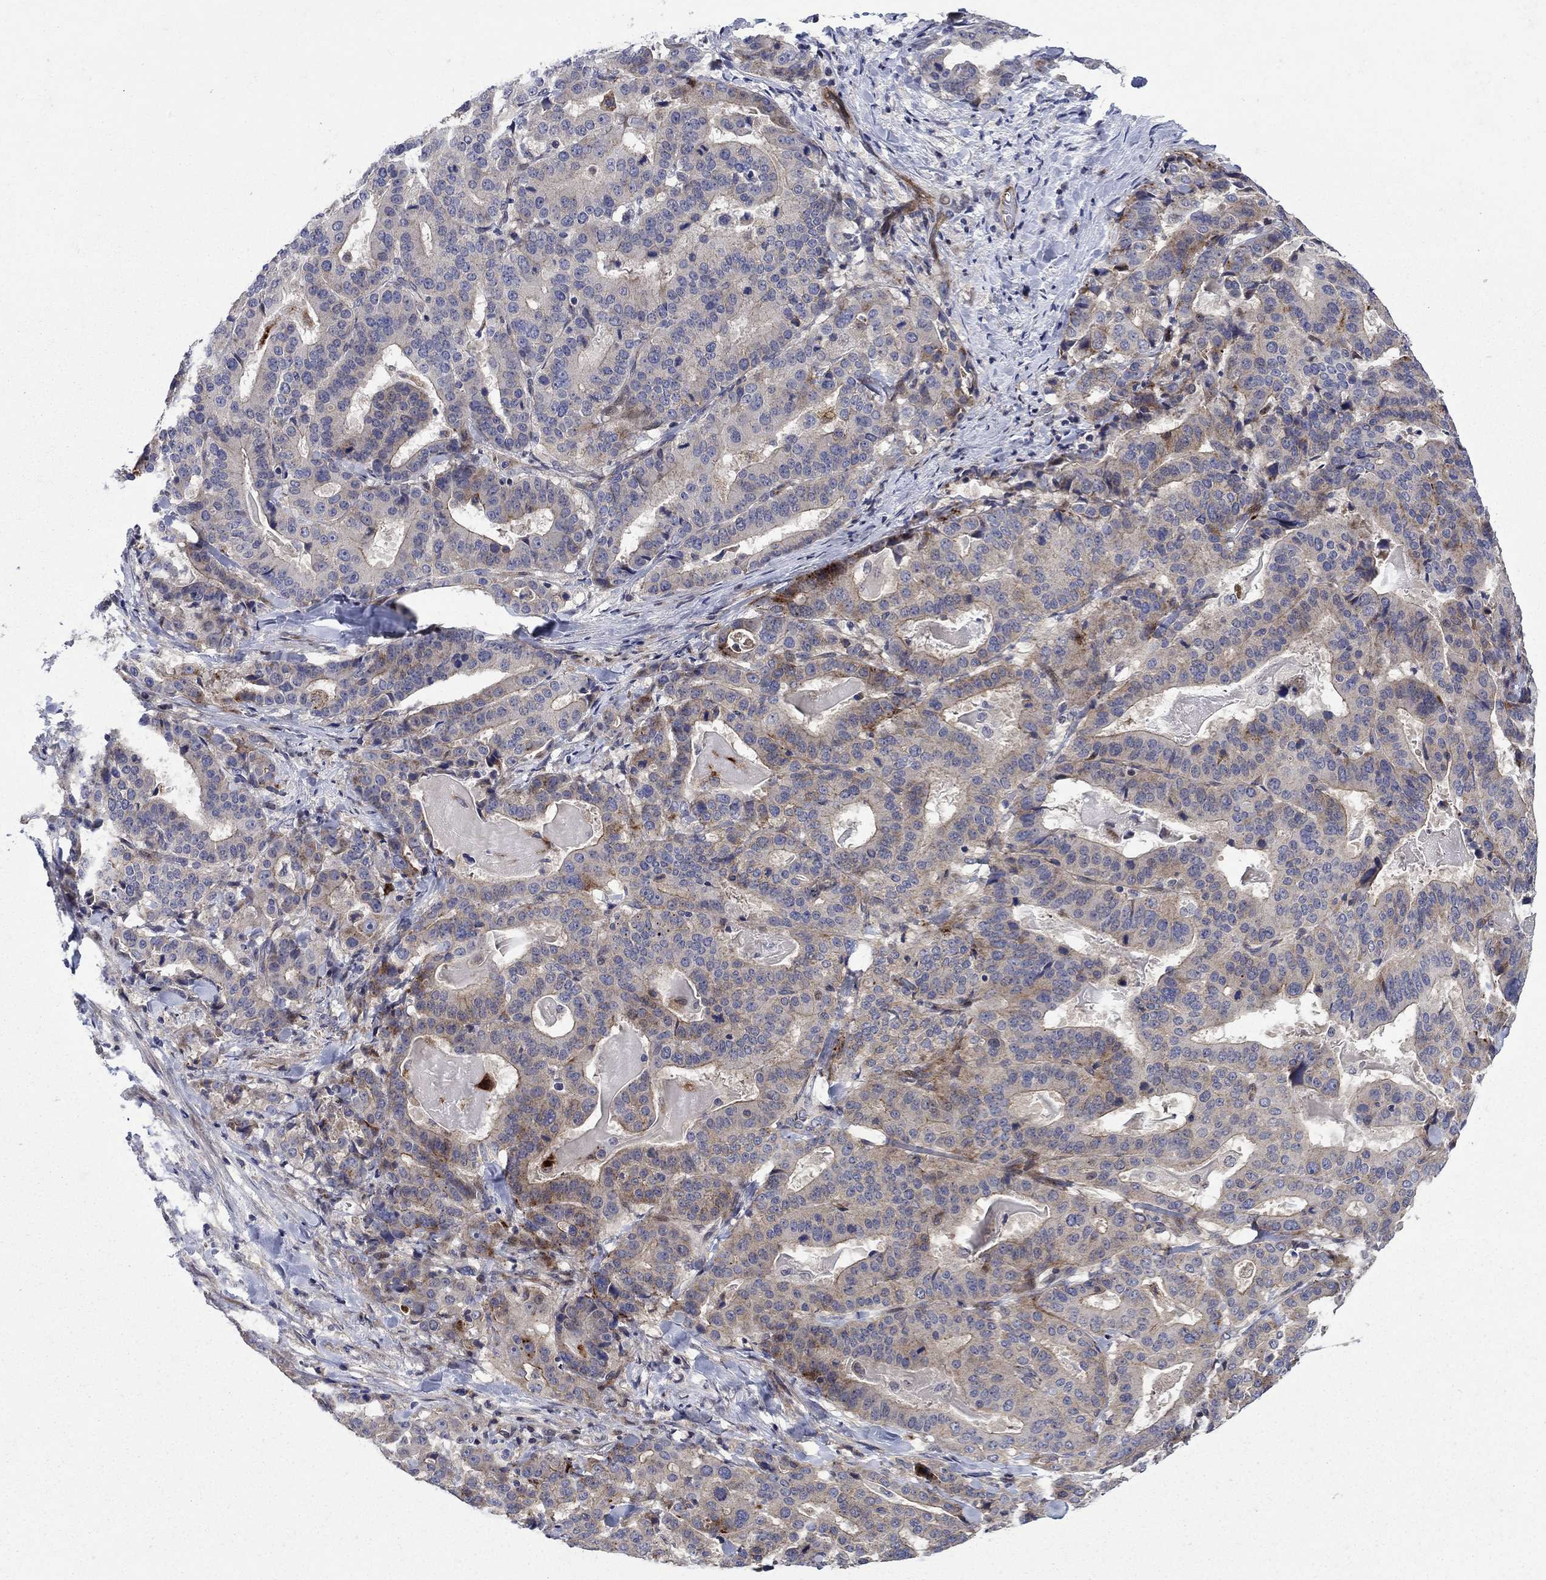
{"staining": {"intensity": "moderate", "quantity": "<25%", "location": "cytoplasmic/membranous"}, "tissue": "stomach cancer", "cell_type": "Tumor cells", "image_type": "cancer", "snomed": [{"axis": "morphology", "description": "Adenocarcinoma, NOS"}, {"axis": "topography", "description": "Stomach"}], "caption": "Human adenocarcinoma (stomach) stained for a protein (brown) shows moderate cytoplasmic/membranous positive staining in about <25% of tumor cells.", "gene": "SLC7A1", "patient": {"sex": "male", "age": 48}}